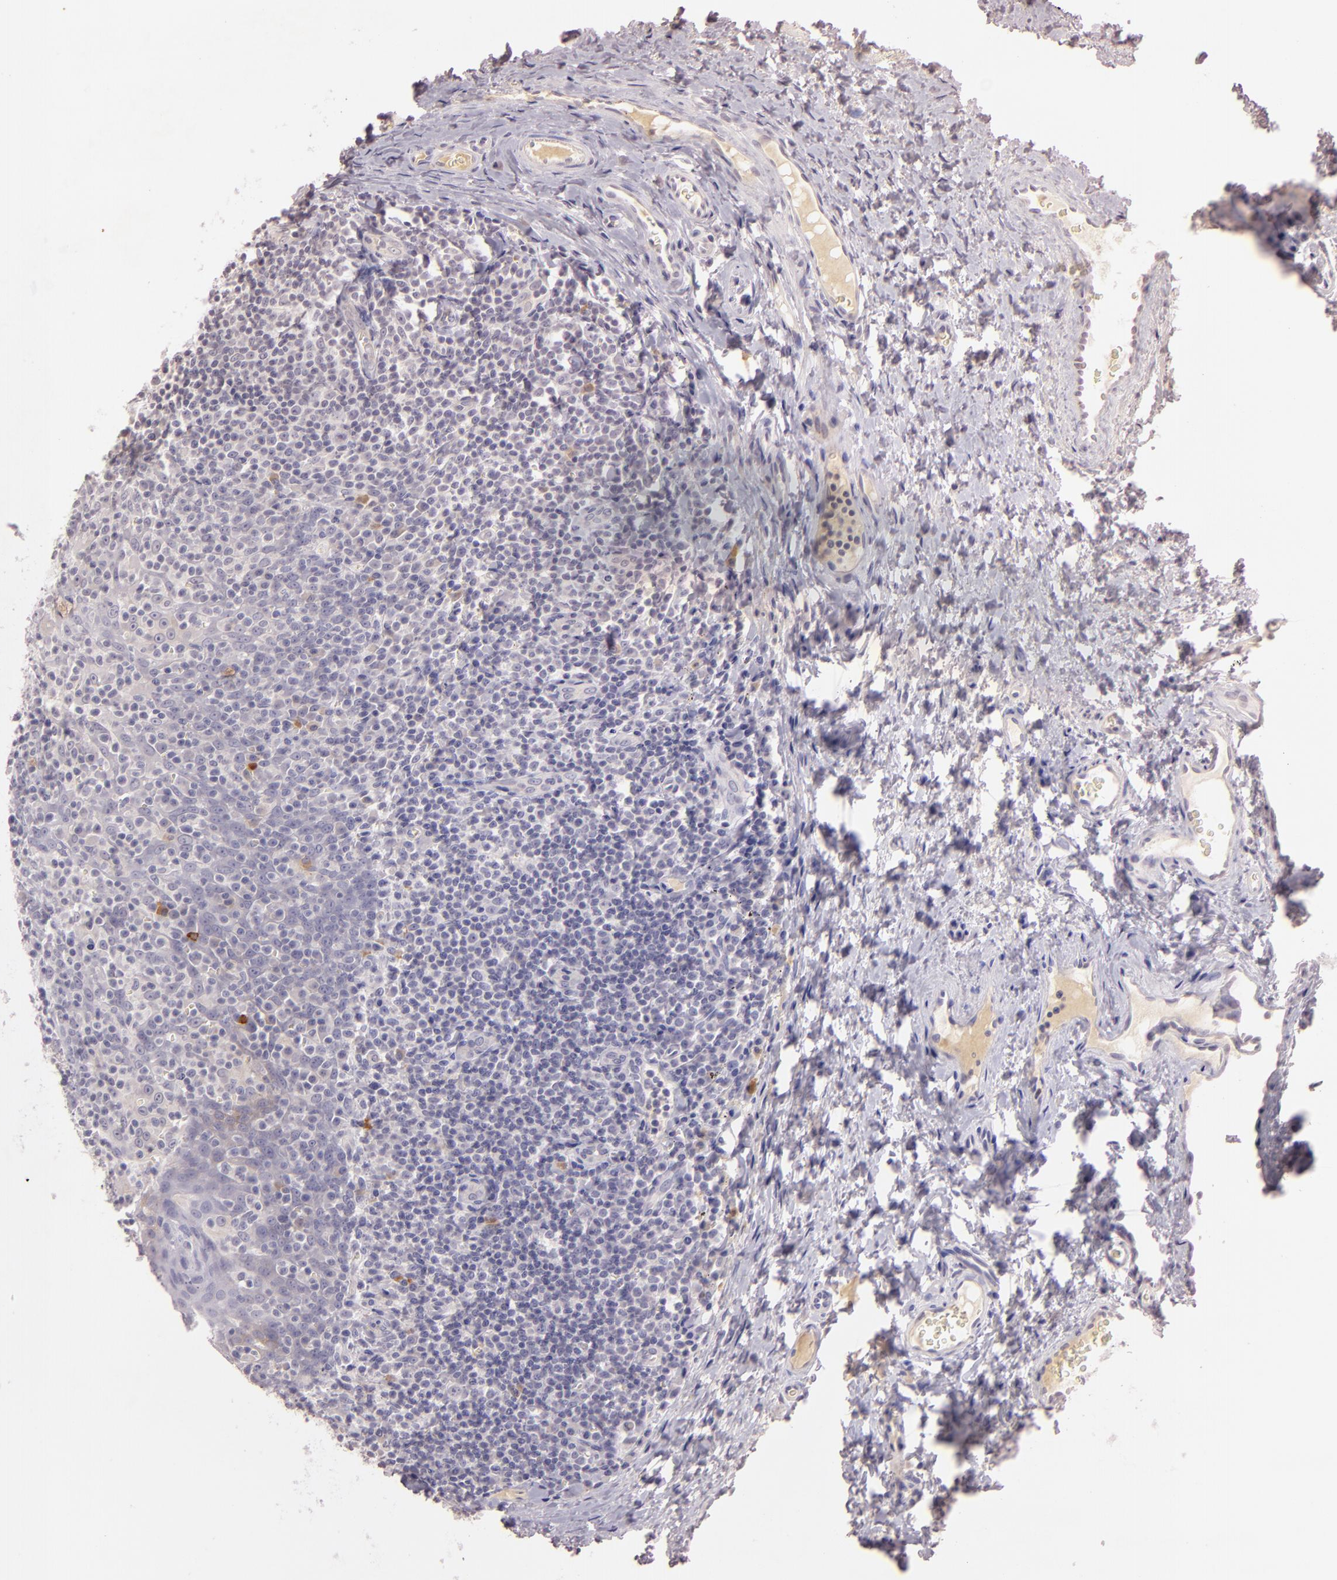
{"staining": {"intensity": "moderate", "quantity": "25%-75%", "location": "cytoplasmic/membranous"}, "tissue": "oral mucosa", "cell_type": "Squamous epithelial cells", "image_type": "normal", "snomed": [{"axis": "morphology", "description": "Normal tissue, NOS"}, {"axis": "topography", "description": "Oral tissue"}], "caption": "Protein expression analysis of benign human oral mucosa reveals moderate cytoplasmic/membranous staining in about 25%-75% of squamous epithelial cells. (DAB (3,3'-diaminobenzidine) IHC, brown staining for protein, blue staining for nuclei).", "gene": "CASP8", "patient": {"sex": "male", "age": 20}}